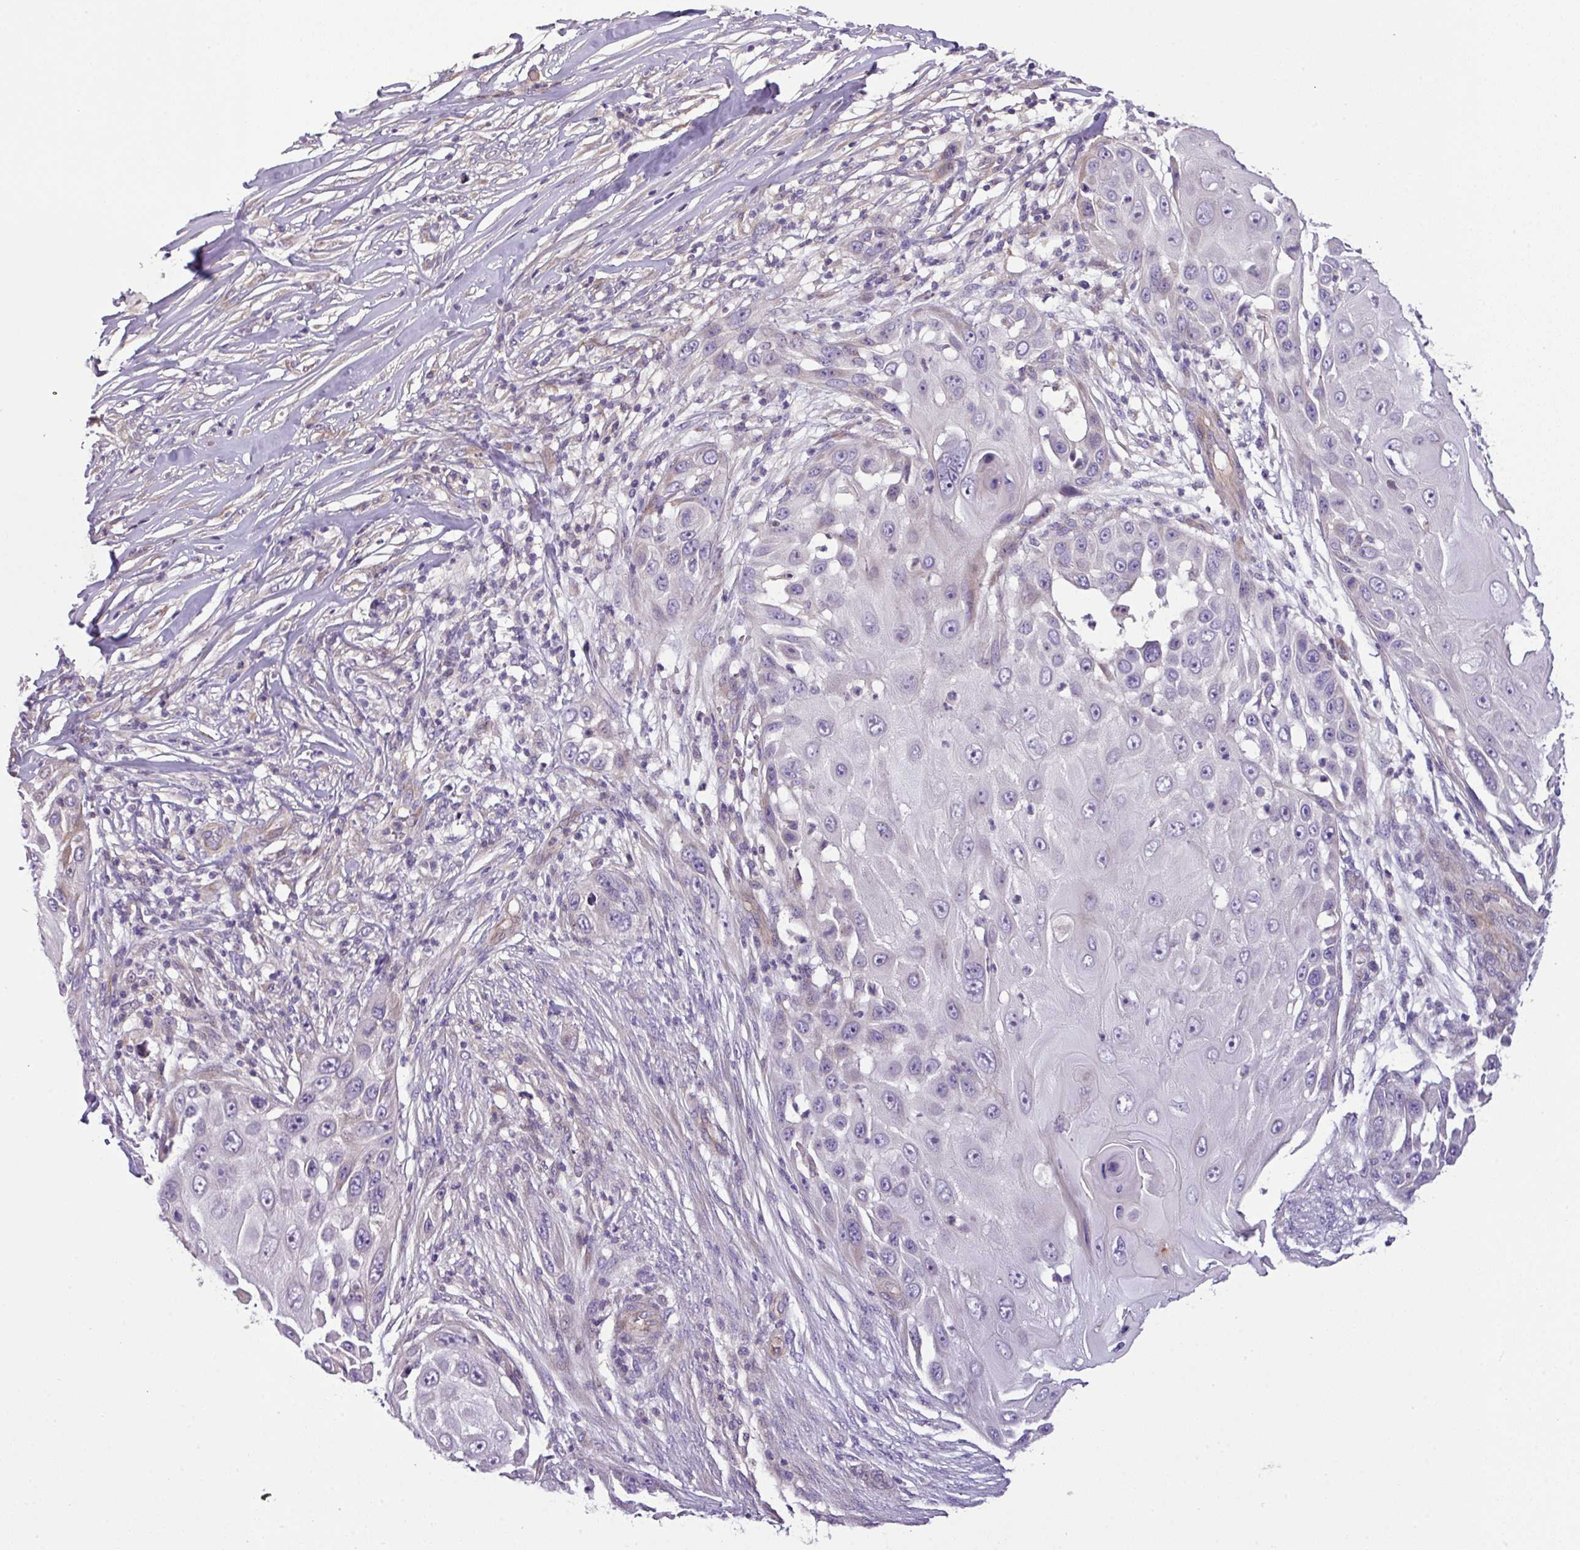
{"staining": {"intensity": "negative", "quantity": "none", "location": "none"}, "tissue": "skin cancer", "cell_type": "Tumor cells", "image_type": "cancer", "snomed": [{"axis": "morphology", "description": "Squamous cell carcinoma, NOS"}, {"axis": "topography", "description": "Skin"}], "caption": "Immunohistochemistry histopathology image of skin cancer (squamous cell carcinoma) stained for a protein (brown), which exhibits no staining in tumor cells.", "gene": "PIK3R5", "patient": {"sex": "female", "age": 44}}